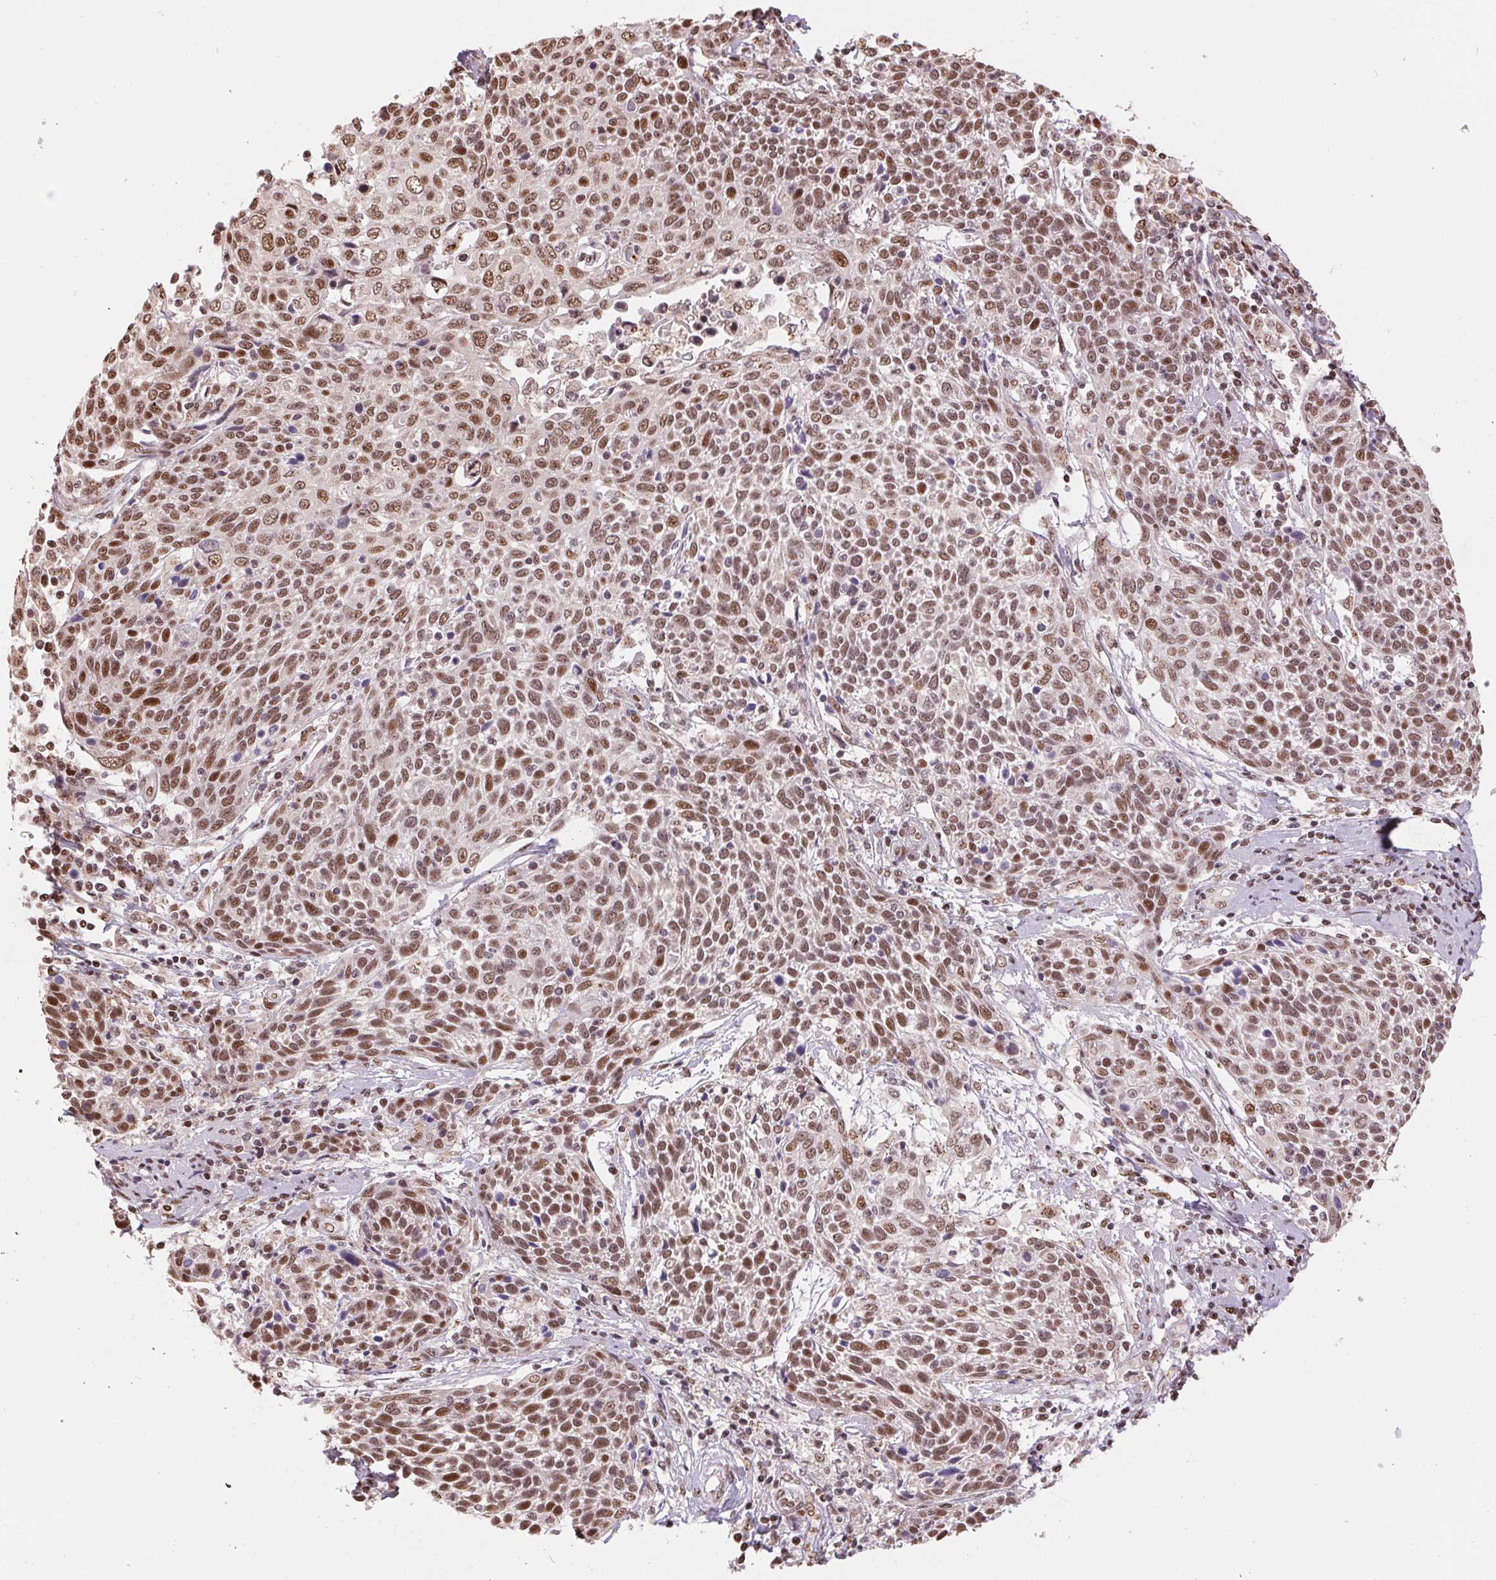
{"staining": {"intensity": "strong", "quantity": "25%-75%", "location": "nuclear"}, "tissue": "cervical cancer", "cell_type": "Tumor cells", "image_type": "cancer", "snomed": [{"axis": "morphology", "description": "Squamous cell carcinoma, NOS"}, {"axis": "topography", "description": "Cervix"}], "caption": "Human cervical squamous cell carcinoma stained for a protein (brown) shows strong nuclear positive positivity in approximately 25%-75% of tumor cells.", "gene": "RAD23A", "patient": {"sex": "female", "age": 61}}